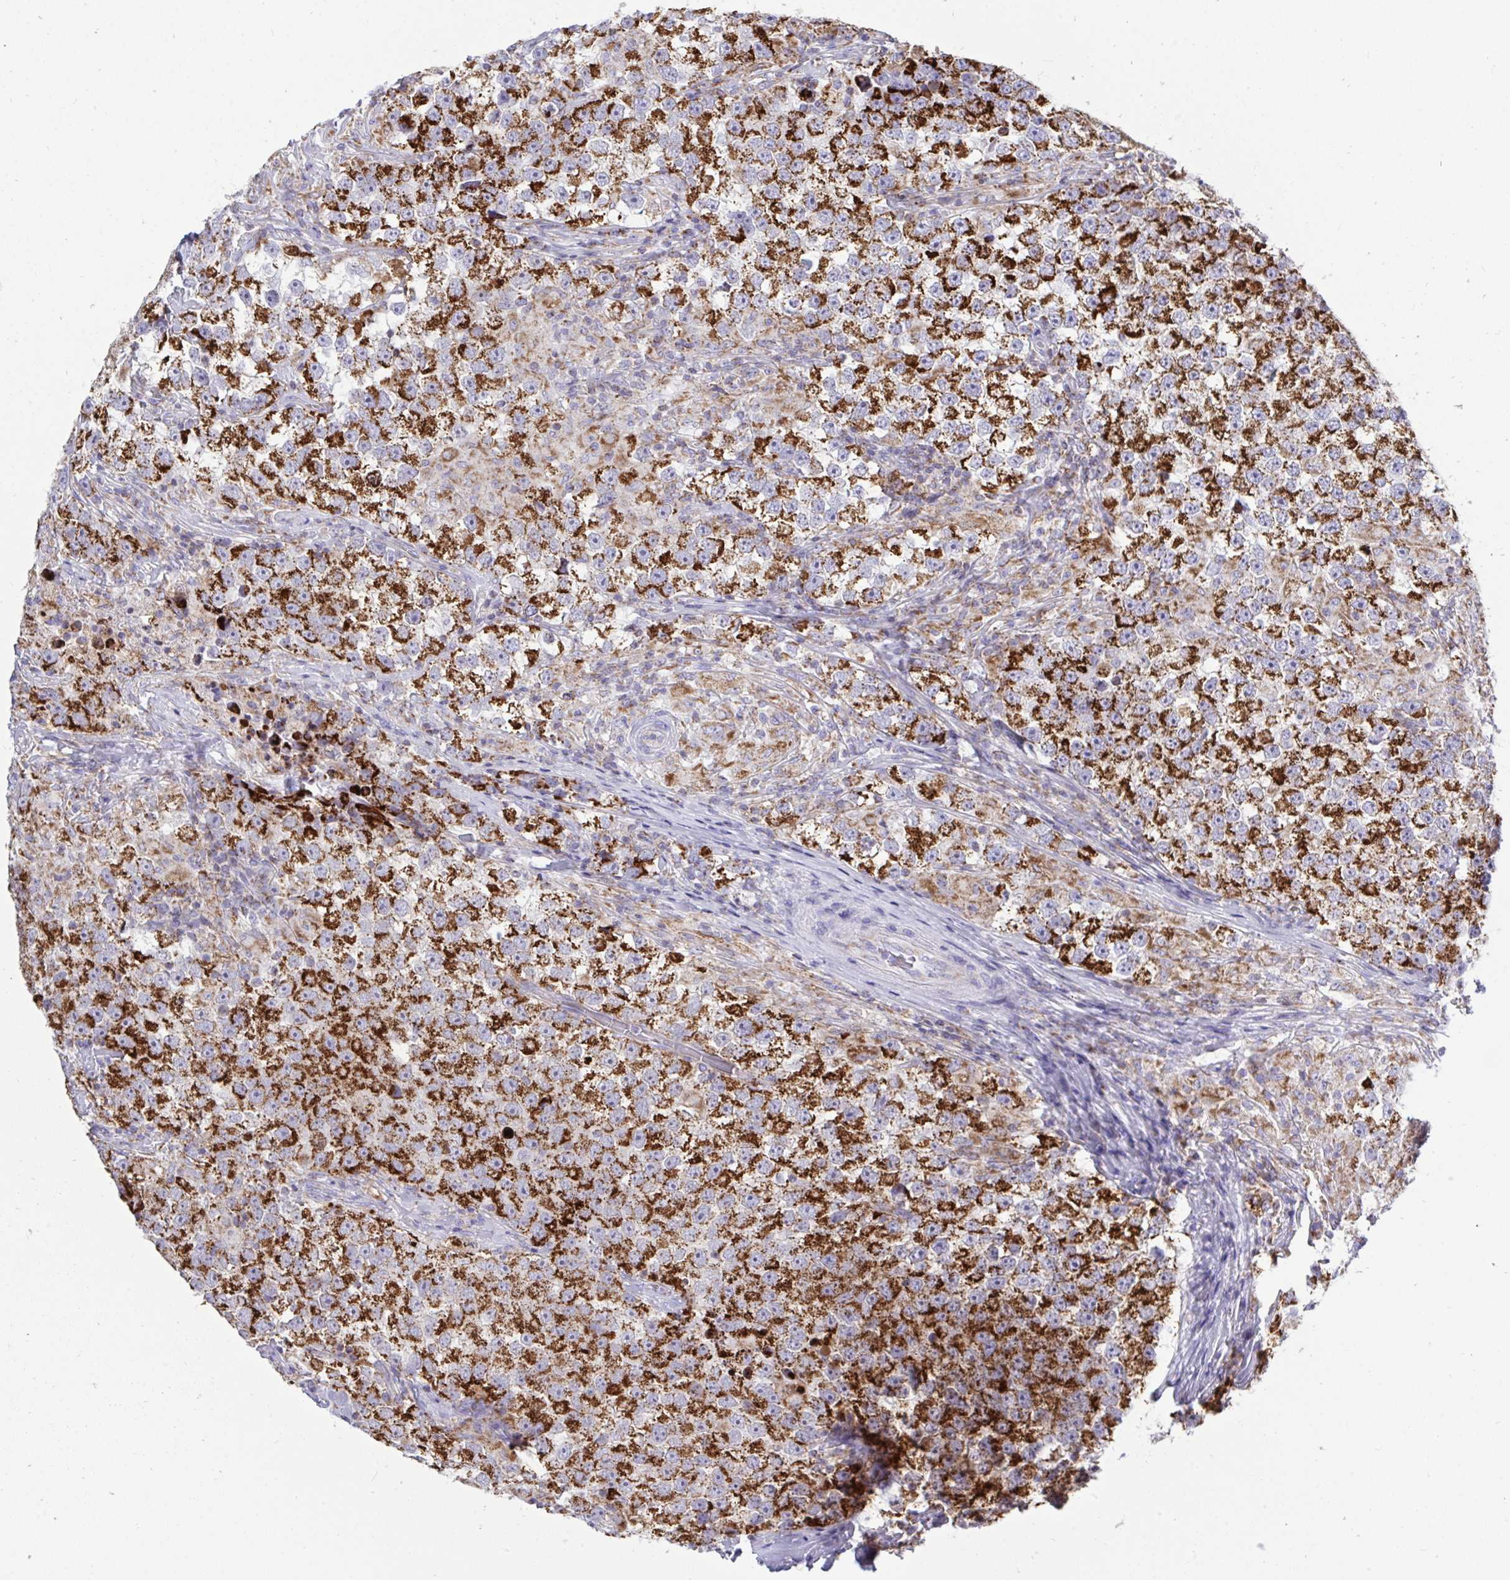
{"staining": {"intensity": "strong", "quantity": ">75%", "location": "cytoplasmic/membranous"}, "tissue": "testis cancer", "cell_type": "Tumor cells", "image_type": "cancer", "snomed": [{"axis": "morphology", "description": "Seminoma, NOS"}, {"axis": "topography", "description": "Testis"}], "caption": "A brown stain highlights strong cytoplasmic/membranous staining of a protein in human testis cancer tumor cells.", "gene": "HSPE1", "patient": {"sex": "male", "age": 46}}